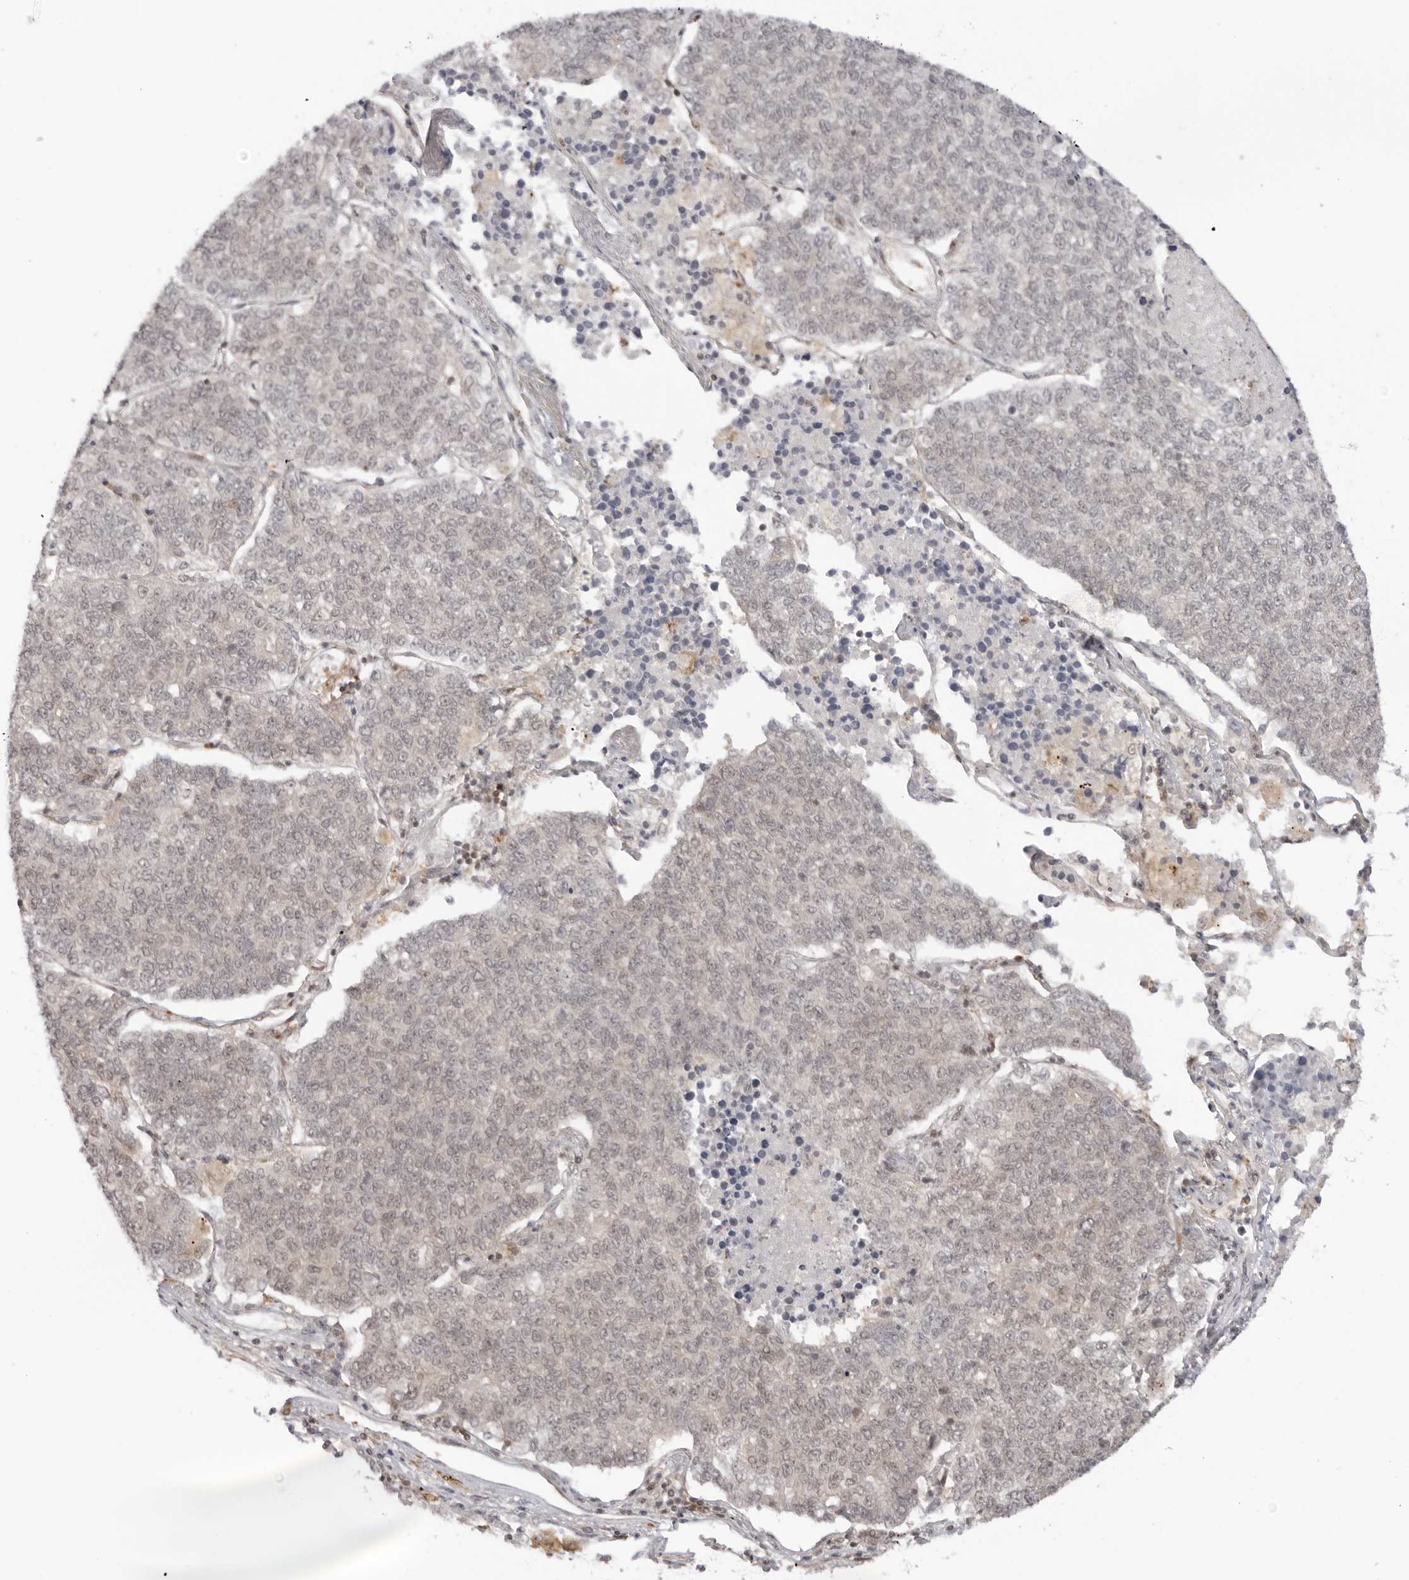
{"staining": {"intensity": "negative", "quantity": "none", "location": "none"}, "tissue": "lung cancer", "cell_type": "Tumor cells", "image_type": "cancer", "snomed": [{"axis": "morphology", "description": "Adenocarcinoma, NOS"}, {"axis": "topography", "description": "Lung"}], "caption": "Image shows no significant protein positivity in tumor cells of lung adenocarcinoma. The staining is performed using DAB brown chromogen with nuclei counter-stained in using hematoxylin.", "gene": "RNF146", "patient": {"sex": "male", "age": 49}}